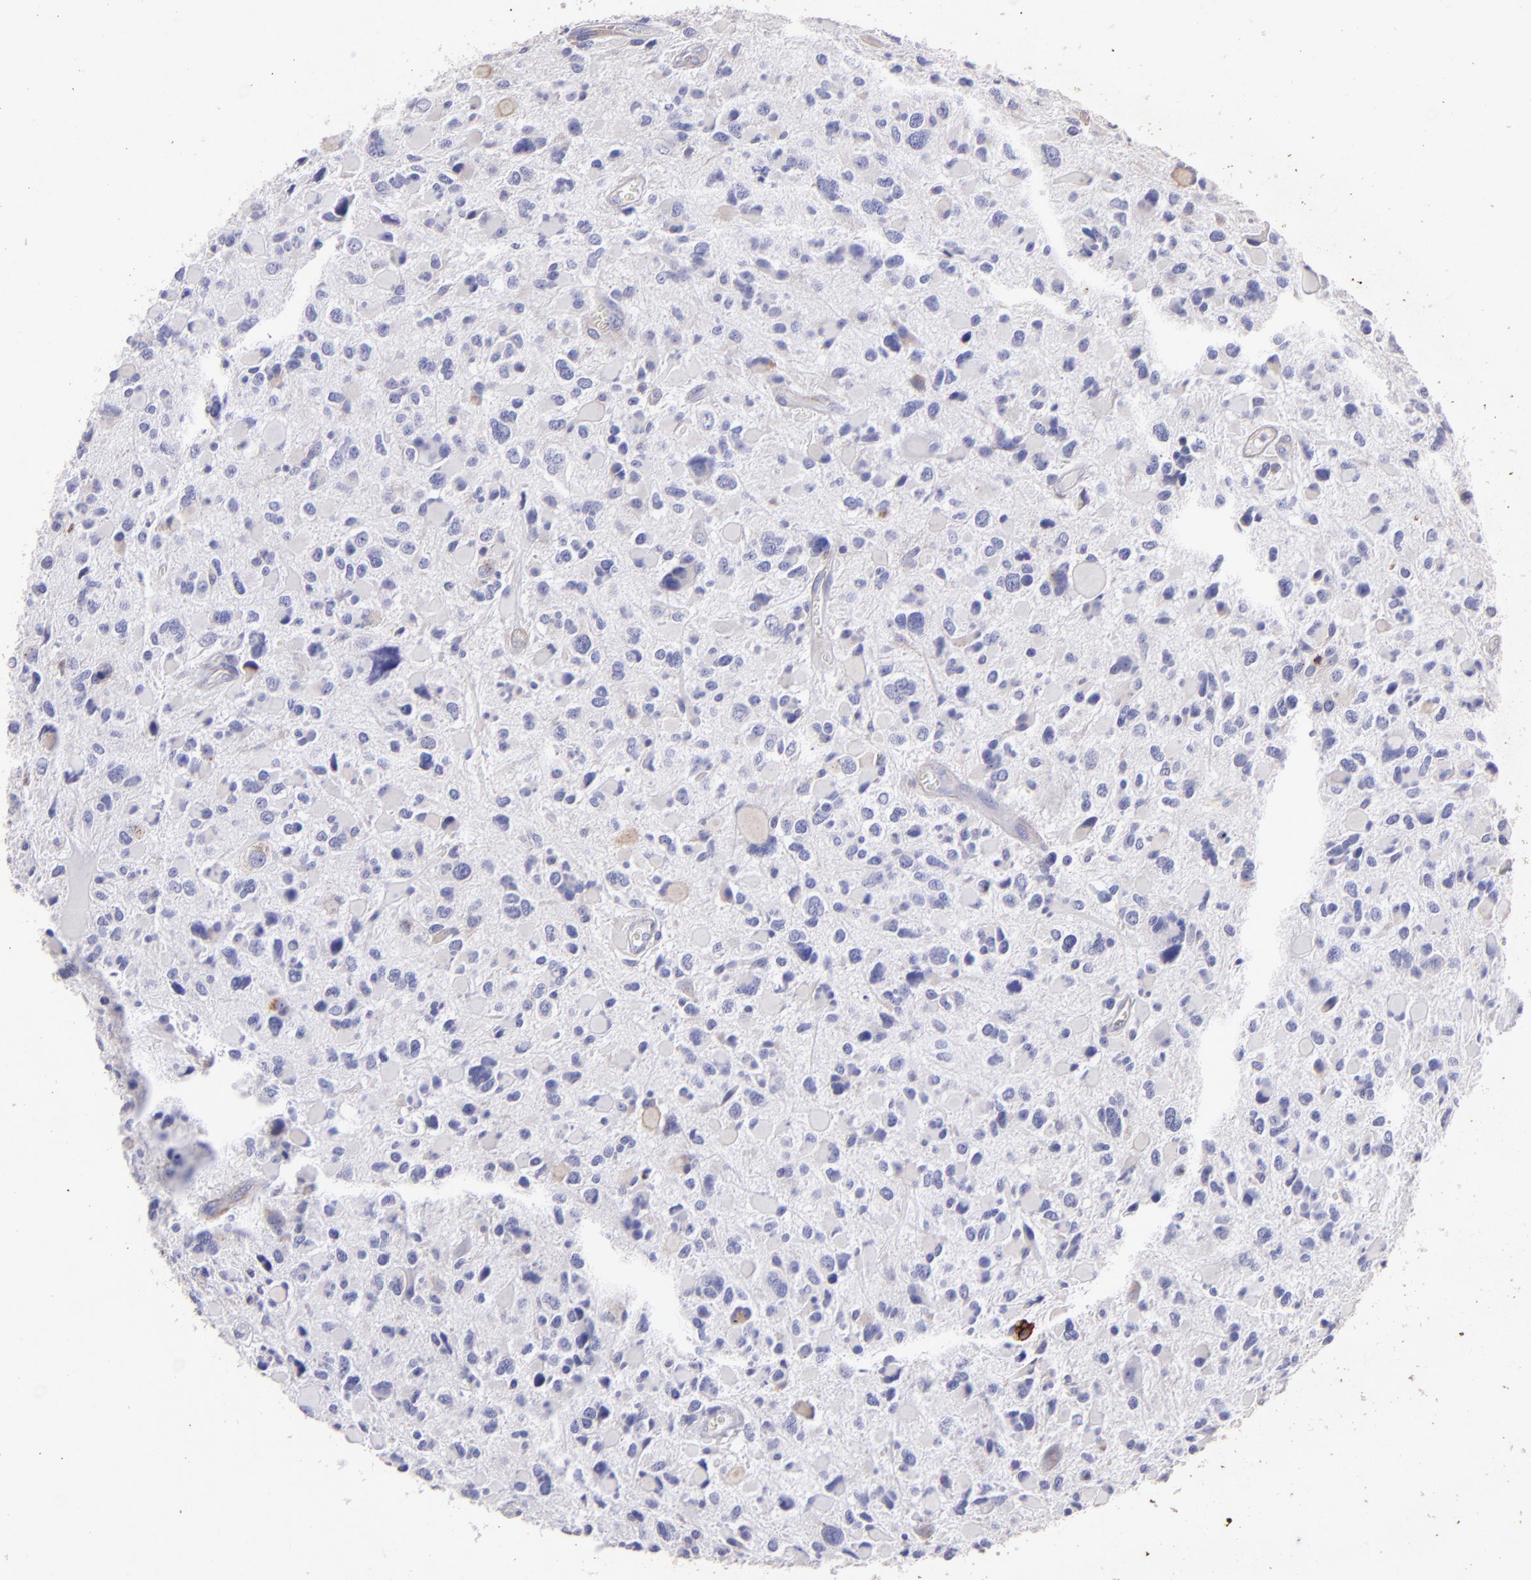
{"staining": {"intensity": "negative", "quantity": "none", "location": "none"}, "tissue": "glioma", "cell_type": "Tumor cells", "image_type": "cancer", "snomed": [{"axis": "morphology", "description": "Glioma, malignant, High grade"}, {"axis": "topography", "description": "Brain"}], "caption": "The image shows no staining of tumor cells in glioma. (Immunohistochemistry, brightfield microscopy, high magnification).", "gene": "RET", "patient": {"sex": "female", "age": 37}}